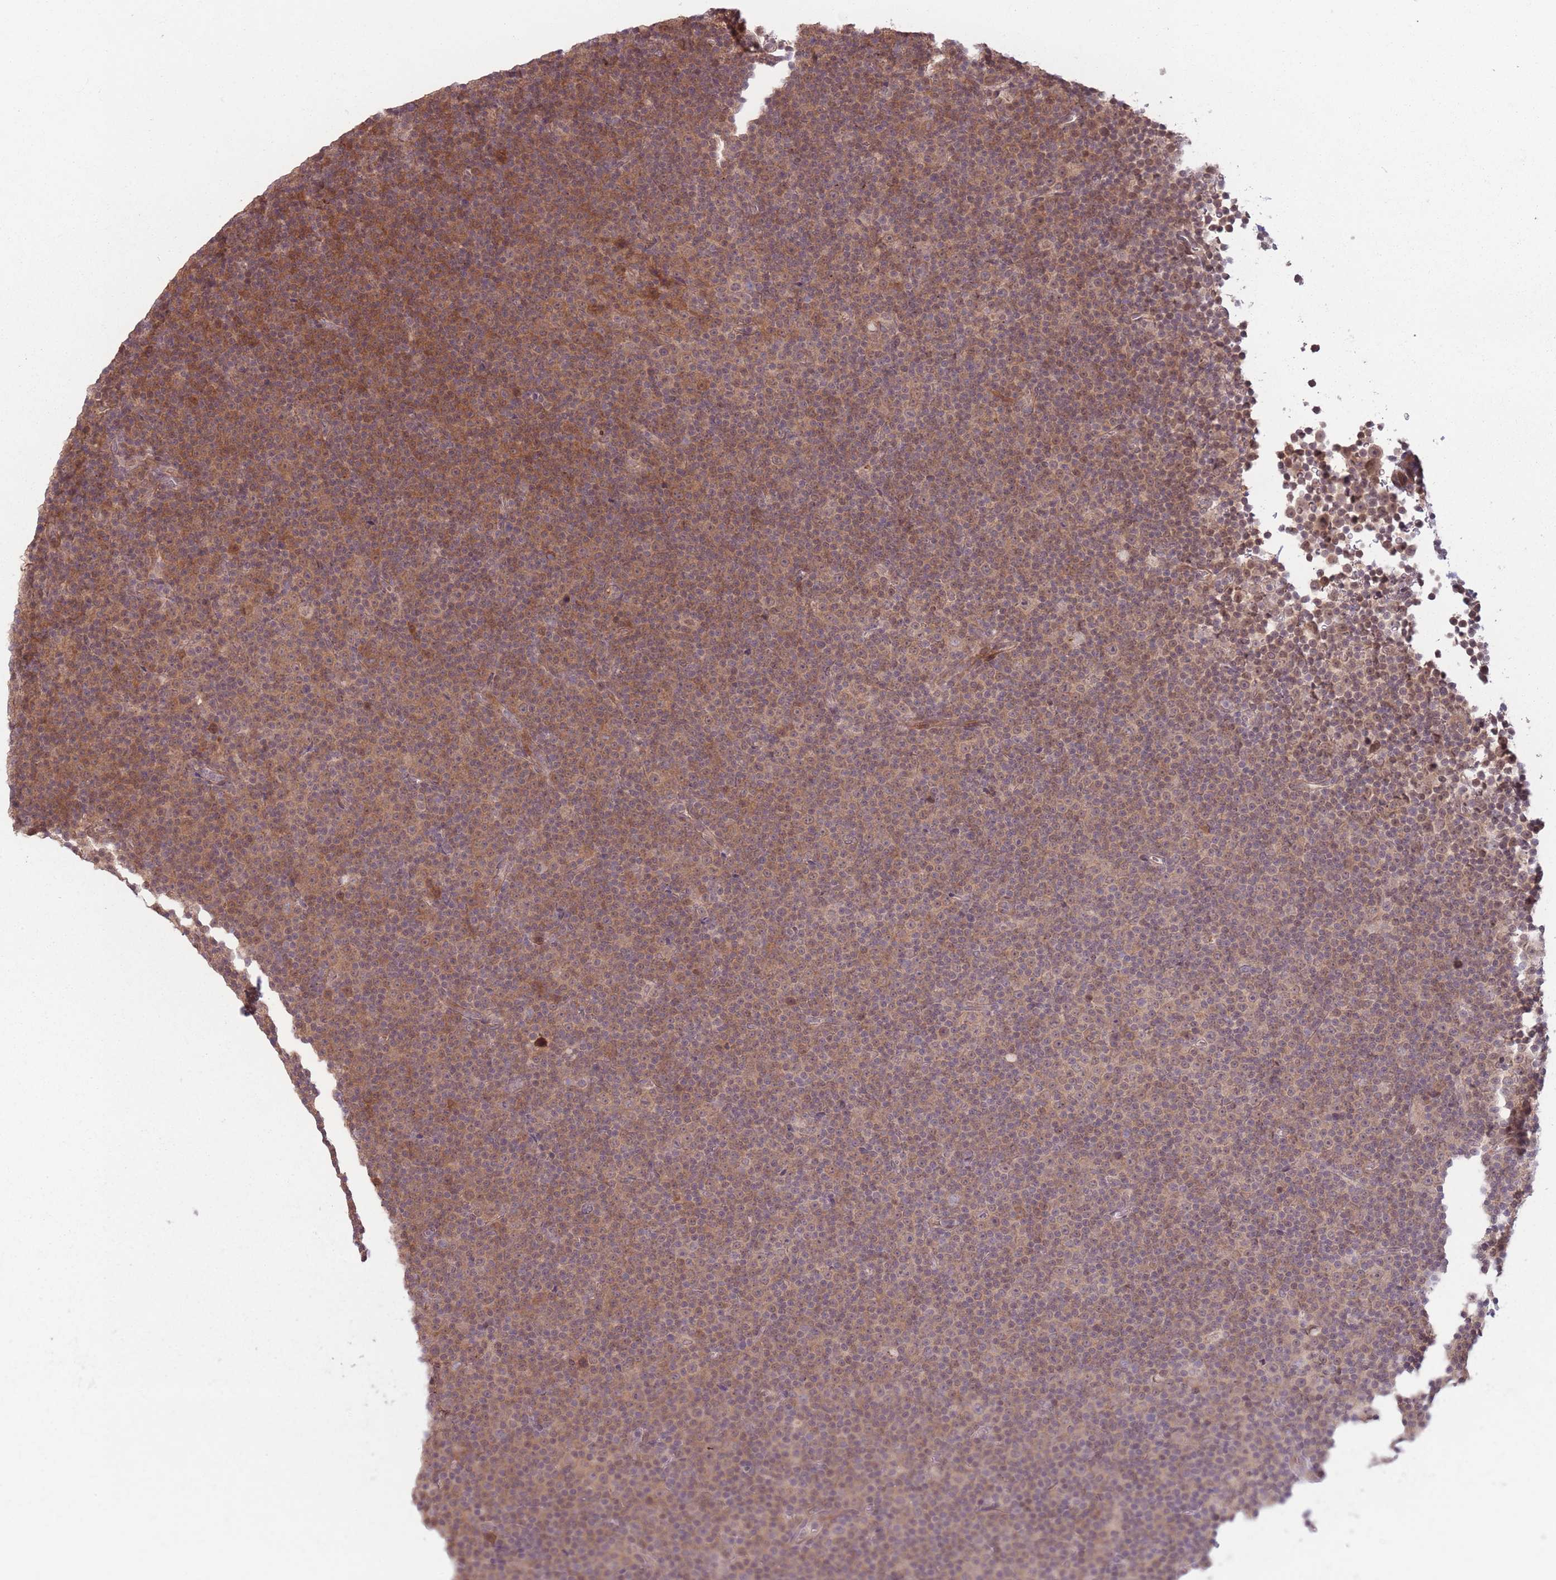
{"staining": {"intensity": "moderate", "quantity": ">75%", "location": "cytoplasmic/membranous,nuclear"}, "tissue": "lymphoma", "cell_type": "Tumor cells", "image_type": "cancer", "snomed": [{"axis": "morphology", "description": "Malignant lymphoma, non-Hodgkin's type, Low grade"}, {"axis": "topography", "description": "Lymph node"}], "caption": "Immunohistochemistry (IHC) micrograph of human lymphoma stained for a protein (brown), which exhibits medium levels of moderate cytoplasmic/membranous and nuclear expression in approximately >75% of tumor cells.", "gene": "CCDC154", "patient": {"sex": "female", "age": 67}}